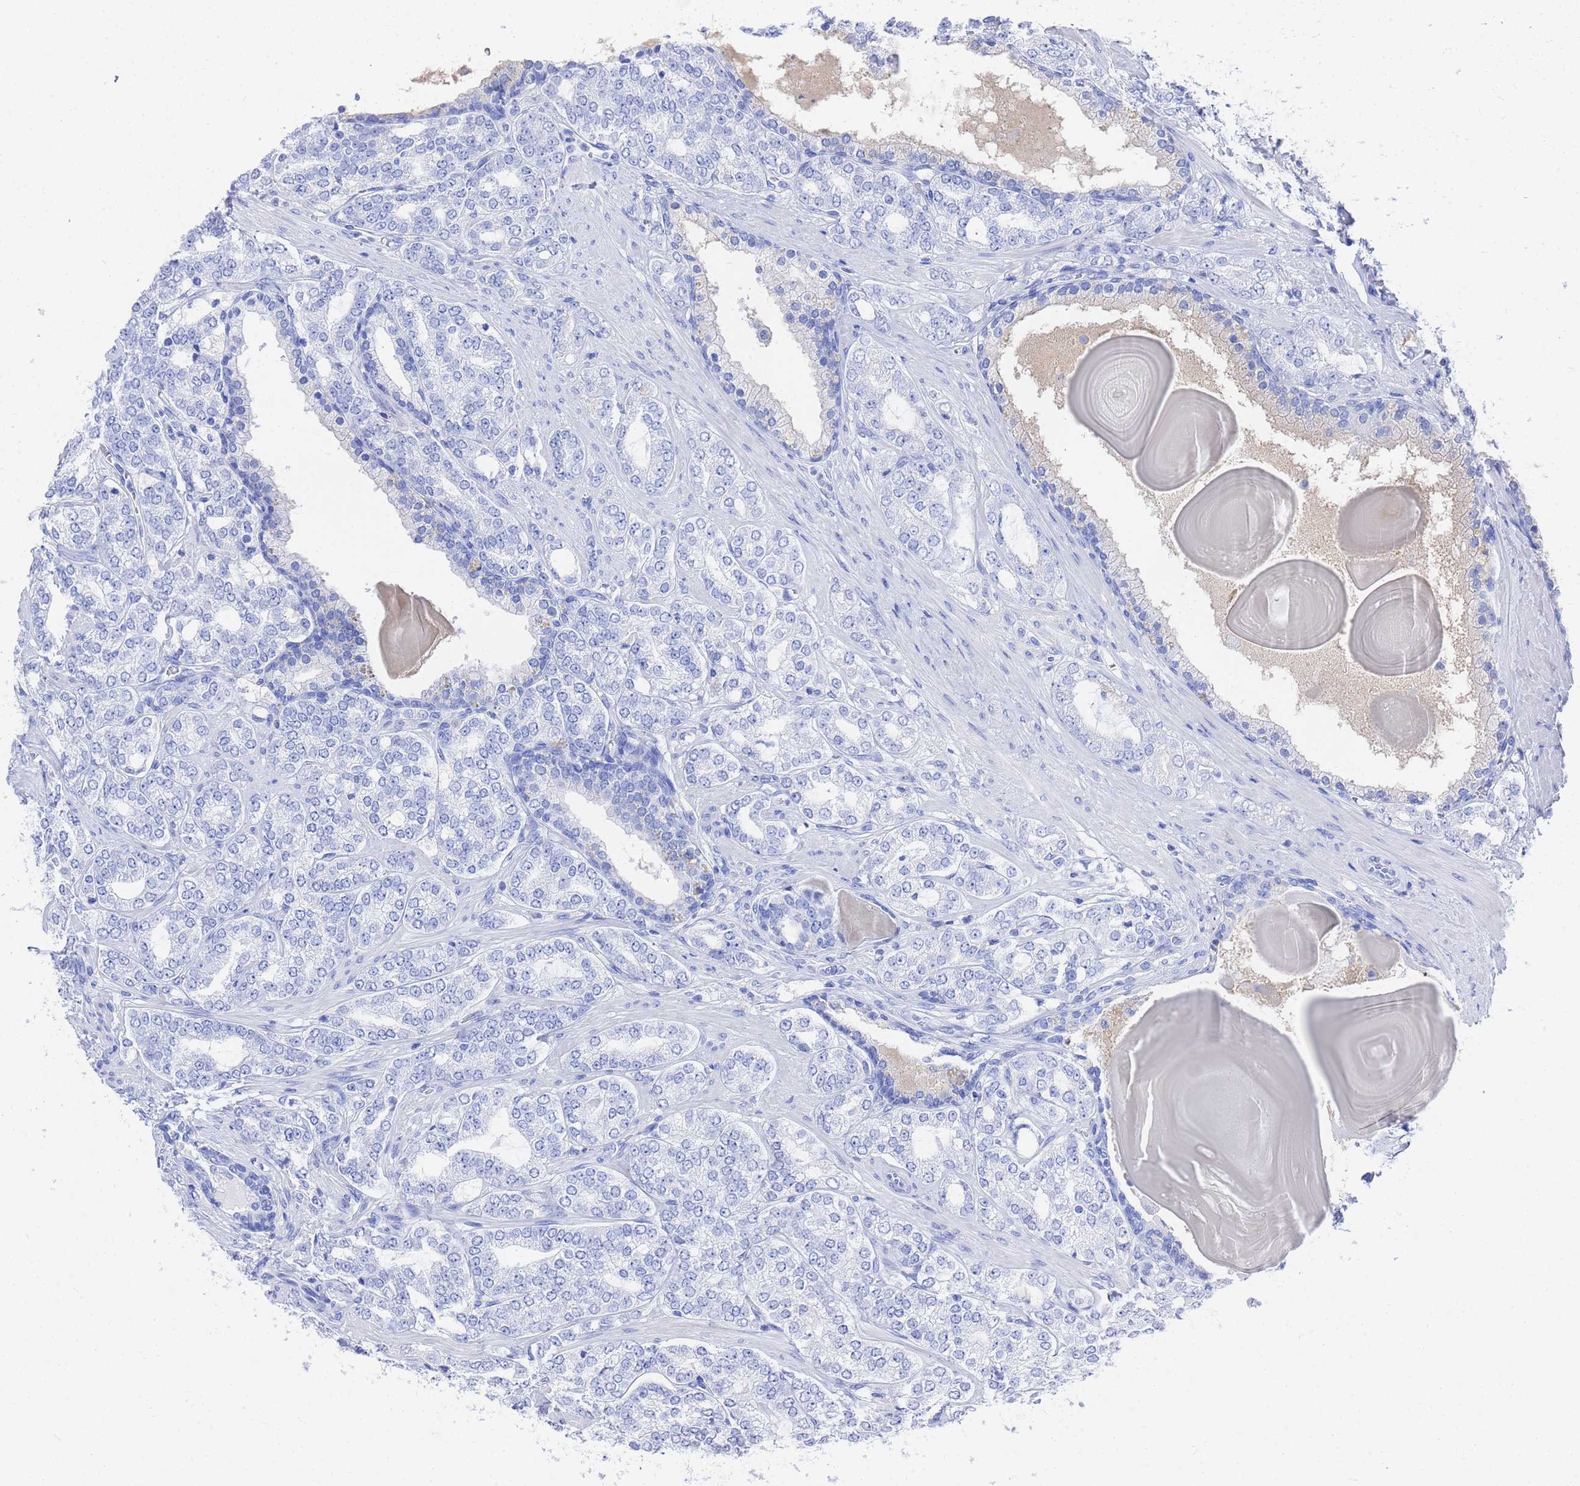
{"staining": {"intensity": "negative", "quantity": "none", "location": "none"}, "tissue": "prostate cancer", "cell_type": "Tumor cells", "image_type": "cancer", "snomed": [{"axis": "morphology", "description": "Adenocarcinoma, High grade"}, {"axis": "topography", "description": "Prostate"}], "caption": "Protein analysis of prostate cancer shows no significant expression in tumor cells.", "gene": "GGT1", "patient": {"sex": "male", "age": 64}}